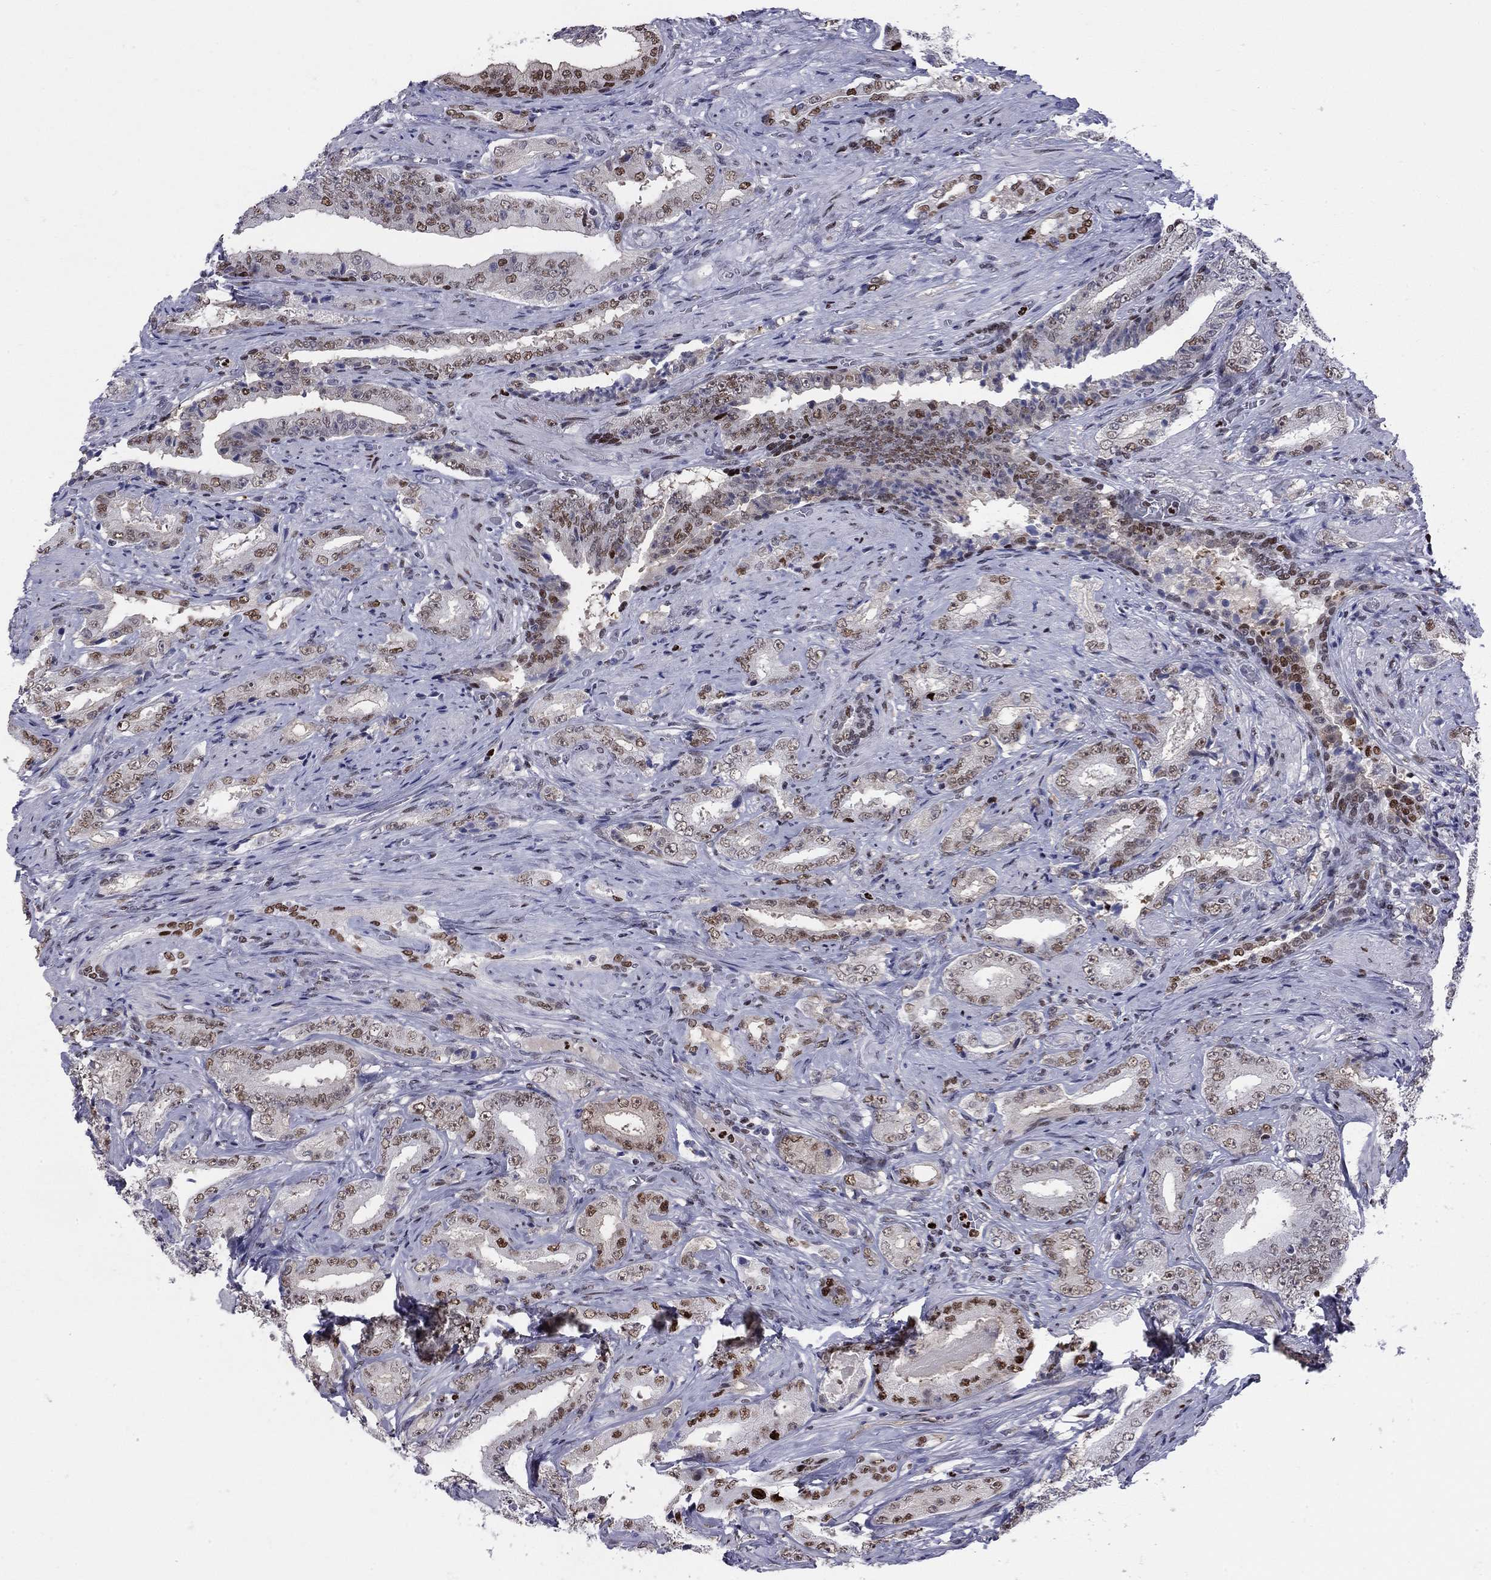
{"staining": {"intensity": "strong", "quantity": ">75%", "location": "nuclear"}, "tissue": "prostate cancer", "cell_type": "Tumor cells", "image_type": "cancer", "snomed": [{"axis": "morphology", "description": "Adenocarcinoma, Low grade"}, {"axis": "topography", "description": "Prostate and seminal vesicle, NOS"}], "caption": "An IHC photomicrograph of neoplastic tissue is shown. Protein staining in brown shows strong nuclear positivity in prostate cancer within tumor cells.", "gene": "PCGF3", "patient": {"sex": "male", "age": 61}}